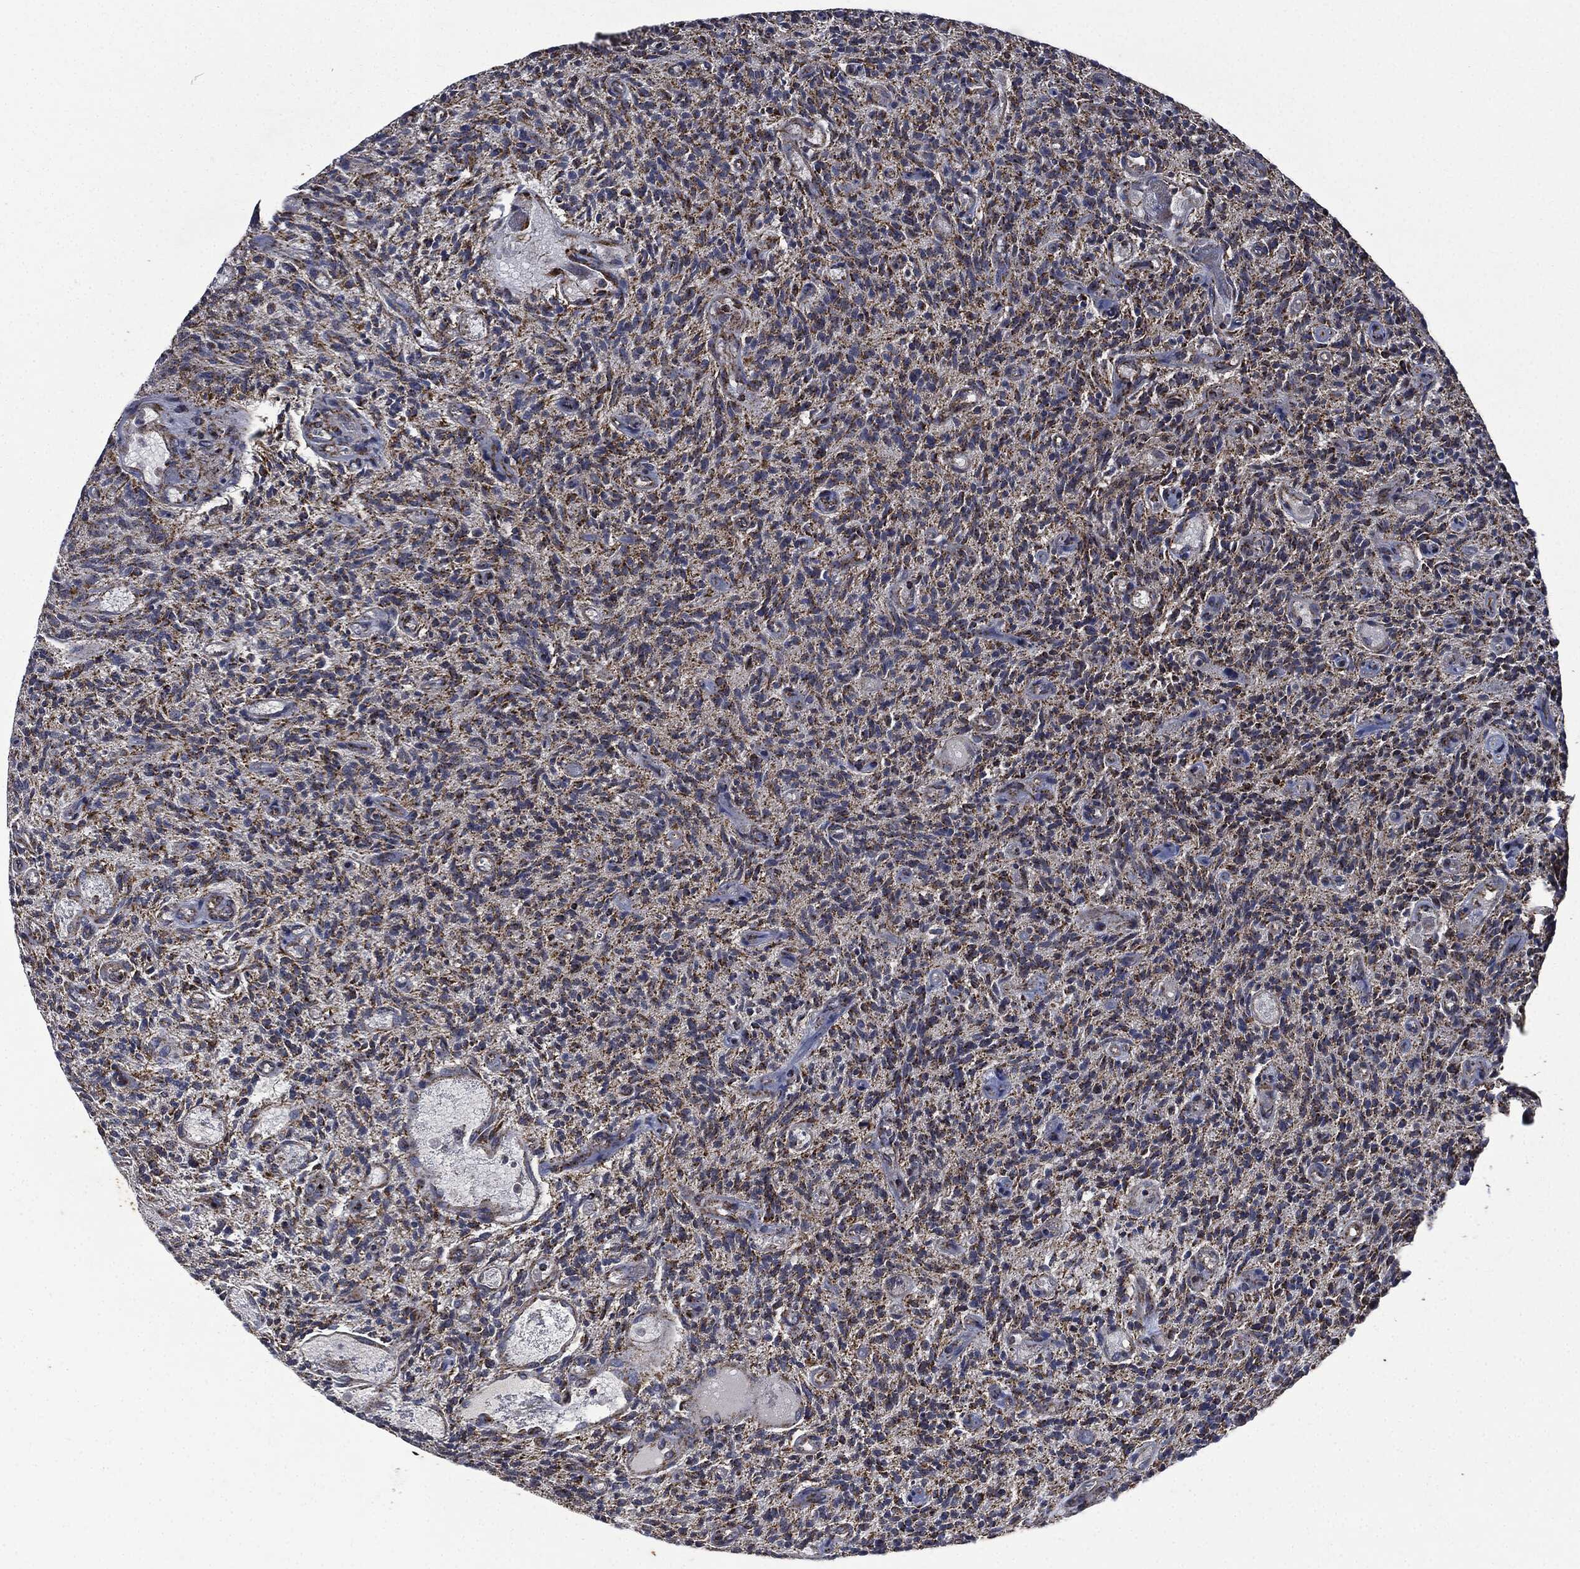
{"staining": {"intensity": "moderate", "quantity": ">75%", "location": "cytoplasmic/membranous"}, "tissue": "glioma", "cell_type": "Tumor cells", "image_type": "cancer", "snomed": [{"axis": "morphology", "description": "Glioma, malignant, High grade"}, {"axis": "topography", "description": "Brain"}], "caption": "Tumor cells display medium levels of moderate cytoplasmic/membranous staining in about >75% of cells in malignant glioma (high-grade).", "gene": "RYK", "patient": {"sex": "male", "age": 64}}